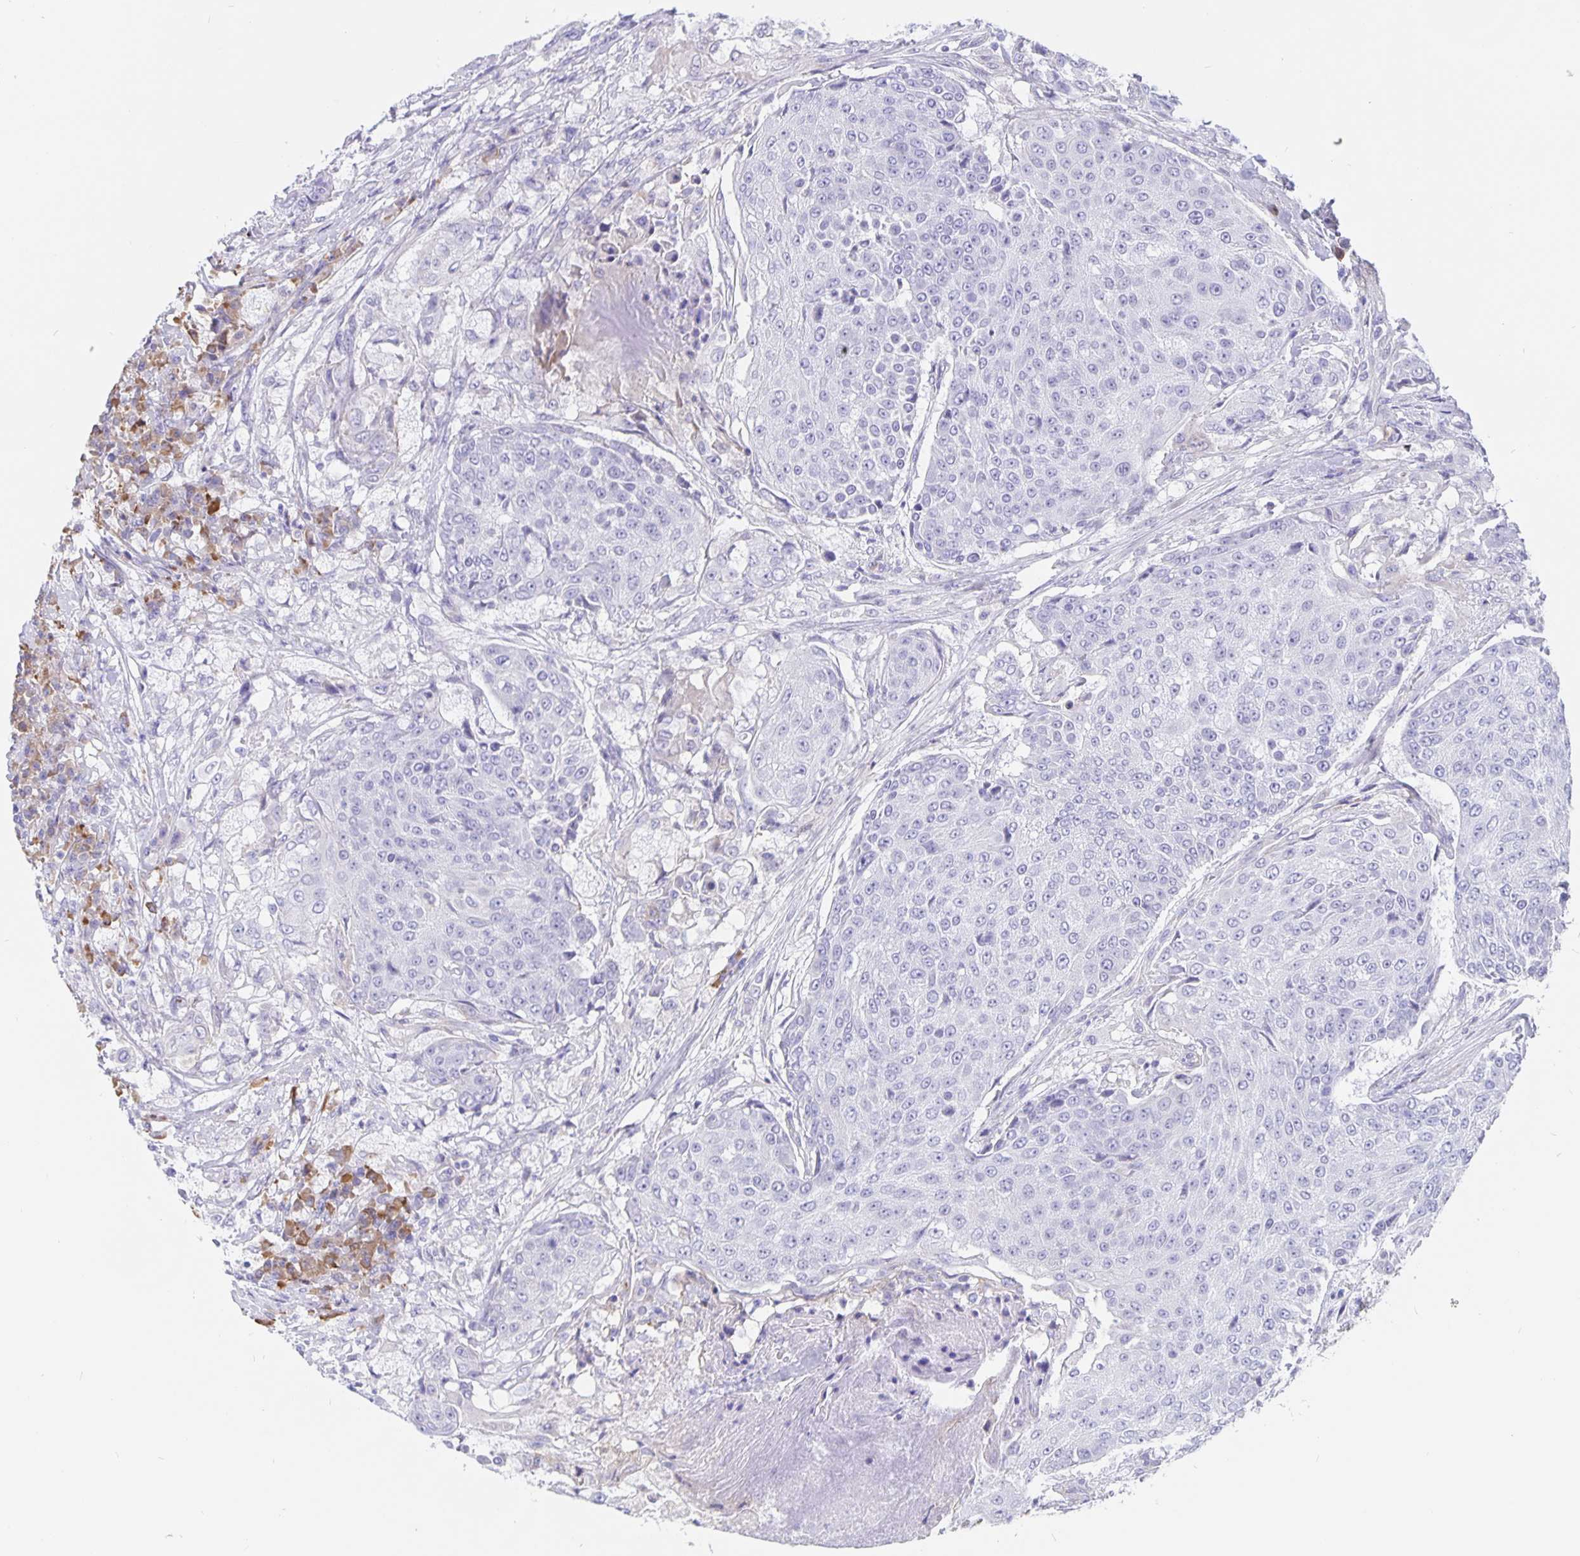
{"staining": {"intensity": "negative", "quantity": "none", "location": "none"}, "tissue": "urothelial cancer", "cell_type": "Tumor cells", "image_type": "cancer", "snomed": [{"axis": "morphology", "description": "Urothelial carcinoma, High grade"}, {"axis": "topography", "description": "Urinary bladder"}], "caption": "Tumor cells show no significant protein positivity in urothelial carcinoma (high-grade). (DAB immunohistochemistry visualized using brightfield microscopy, high magnification).", "gene": "ERMN", "patient": {"sex": "female", "age": 63}}